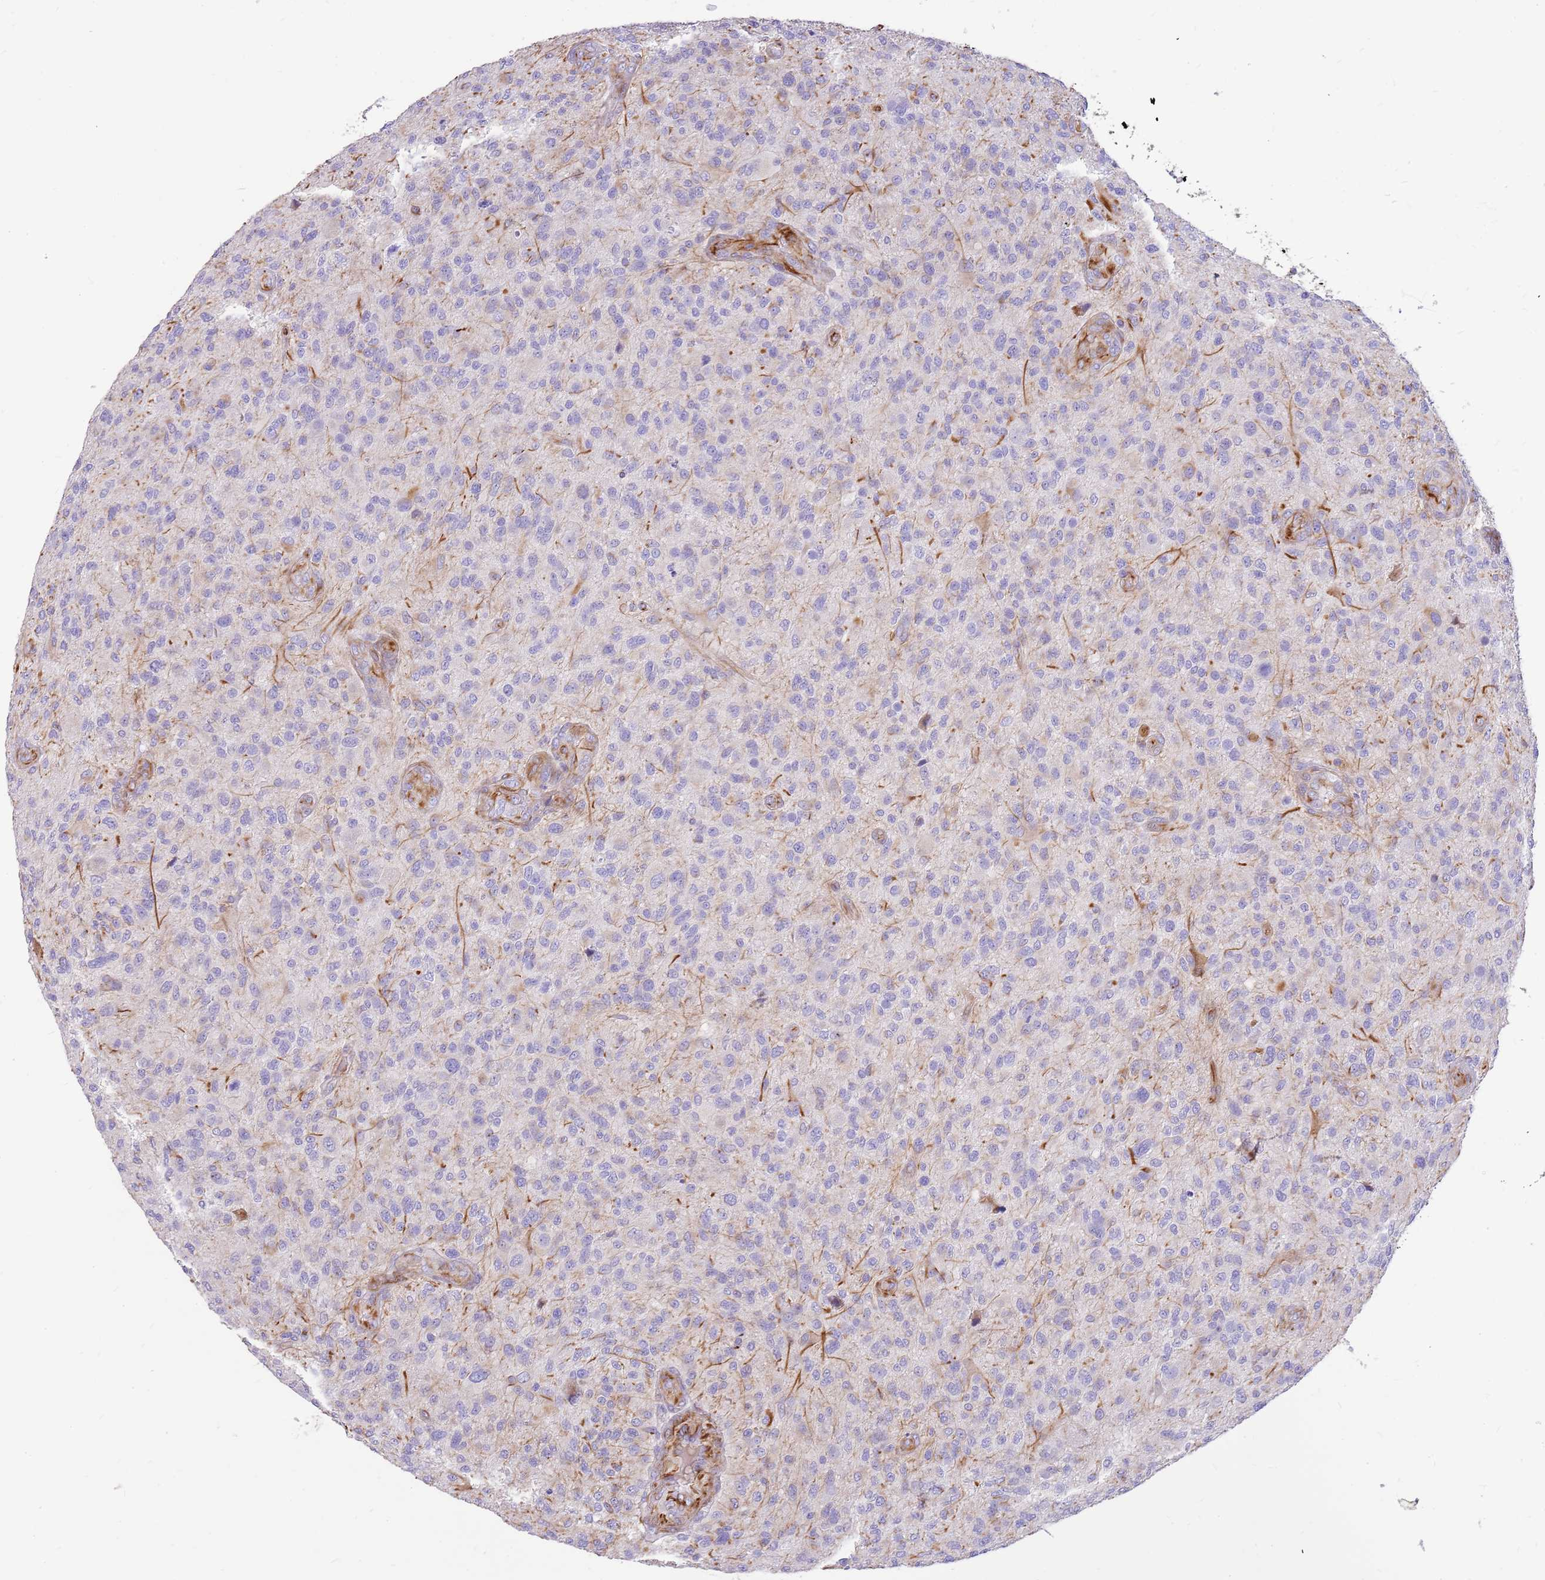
{"staining": {"intensity": "negative", "quantity": "none", "location": "none"}, "tissue": "glioma", "cell_type": "Tumor cells", "image_type": "cancer", "snomed": [{"axis": "morphology", "description": "Glioma, malignant, High grade"}, {"axis": "topography", "description": "Brain"}], "caption": "Immunohistochemistry (IHC) micrograph of neoplastic tissue: malignant high-grade glioma stained with DAB (3,3'-diaminobenzidine) shows no significant protein expression in tumor cells. (DAB IHC, high magnification).", "gene": "ZDHHC1", "patient": {"sex": "male", "age": 47}}